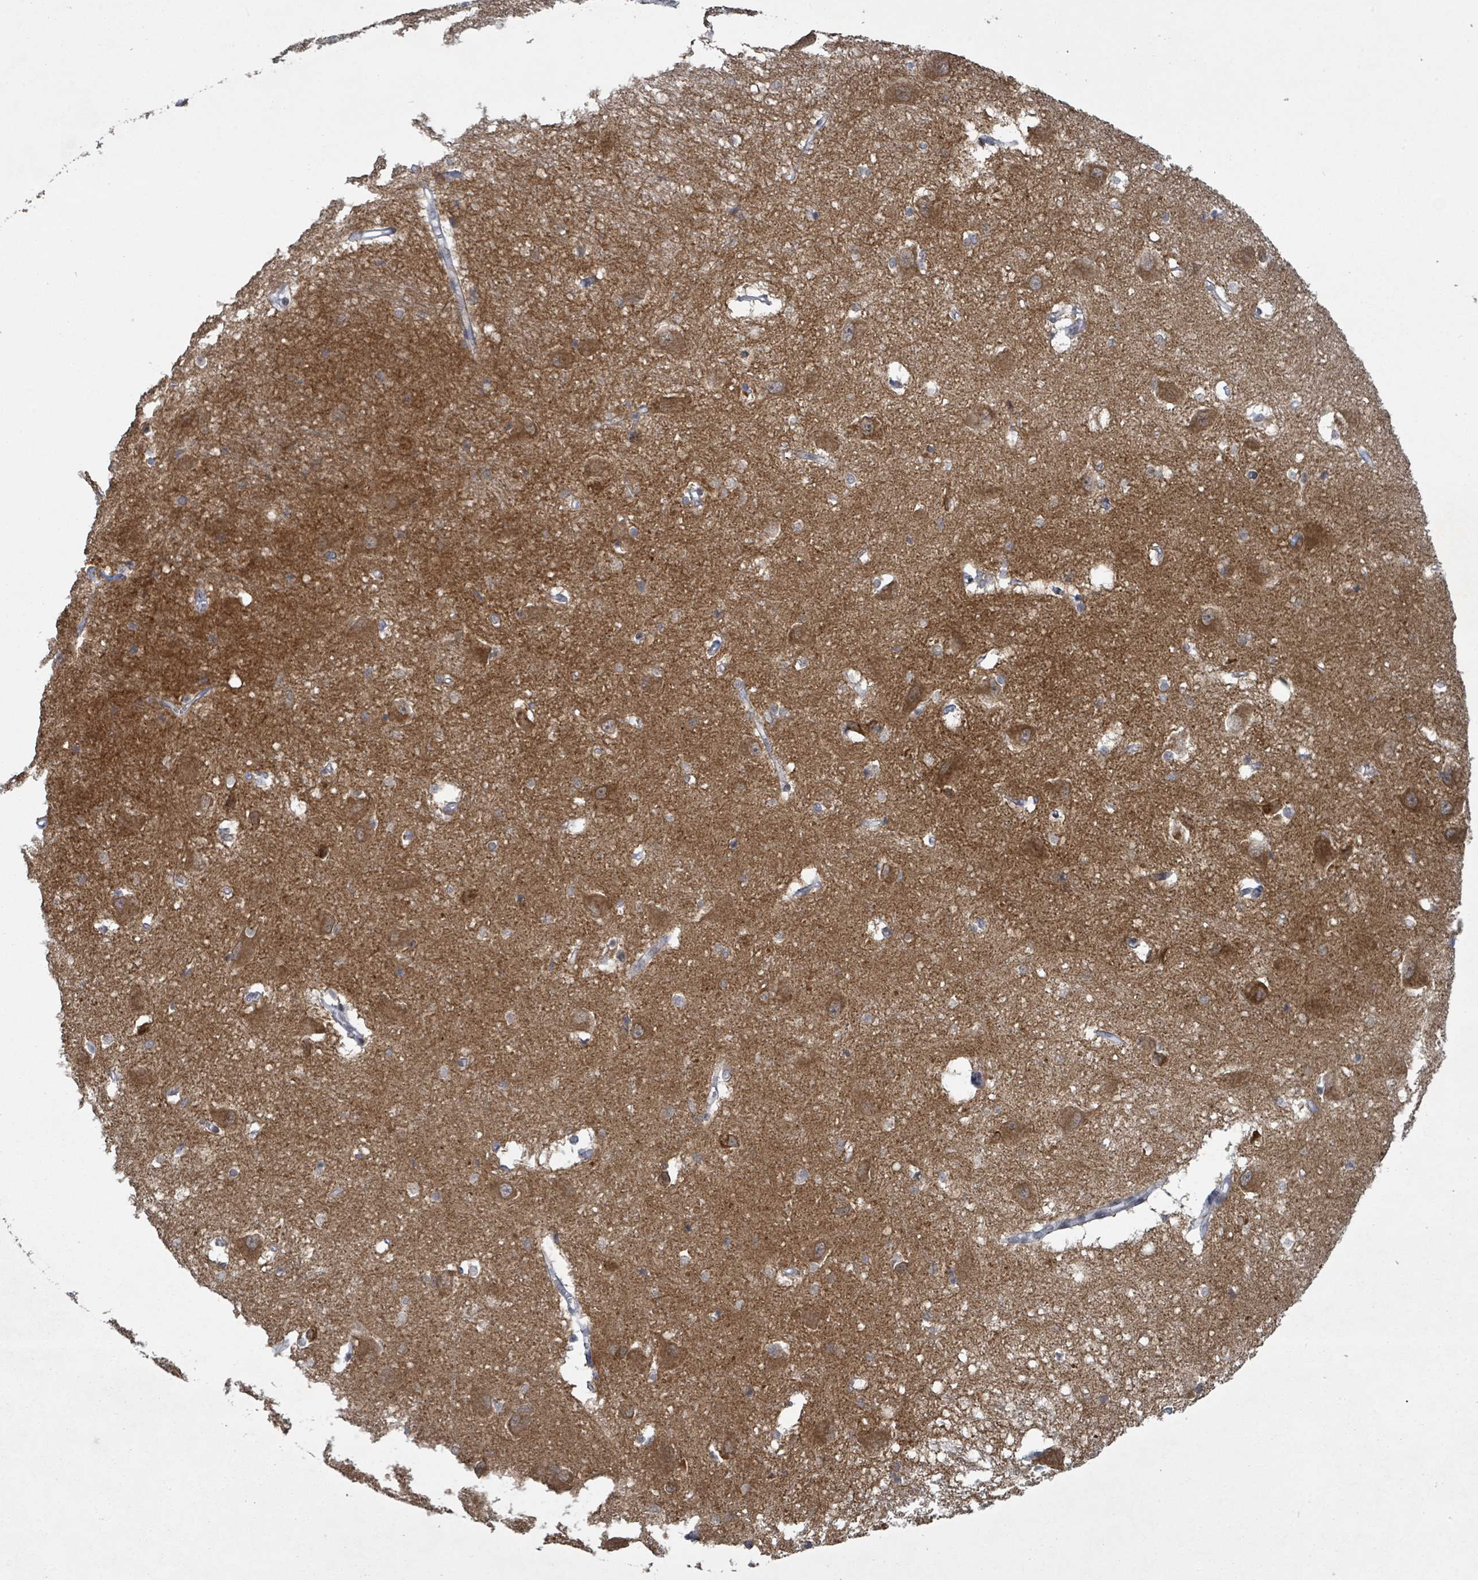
{"staining": {"intensity": "negative", "quantity": "none", "location": "none"}, "tissue": "caudate", "cell_type": "Glial cells", "image_type": "normal", "snomed": [{"axis": "morphology", "description": "Normal tissue, NOS"}, {"axis": "topography", "description": "Lateral ventricle wall"}], "caption": "DAB immunohistochemical staining of normal caudate demonstrates no significant expression in glial cells.", "gene": "BANP", "patient": {"sex": "male", "age": 37}}